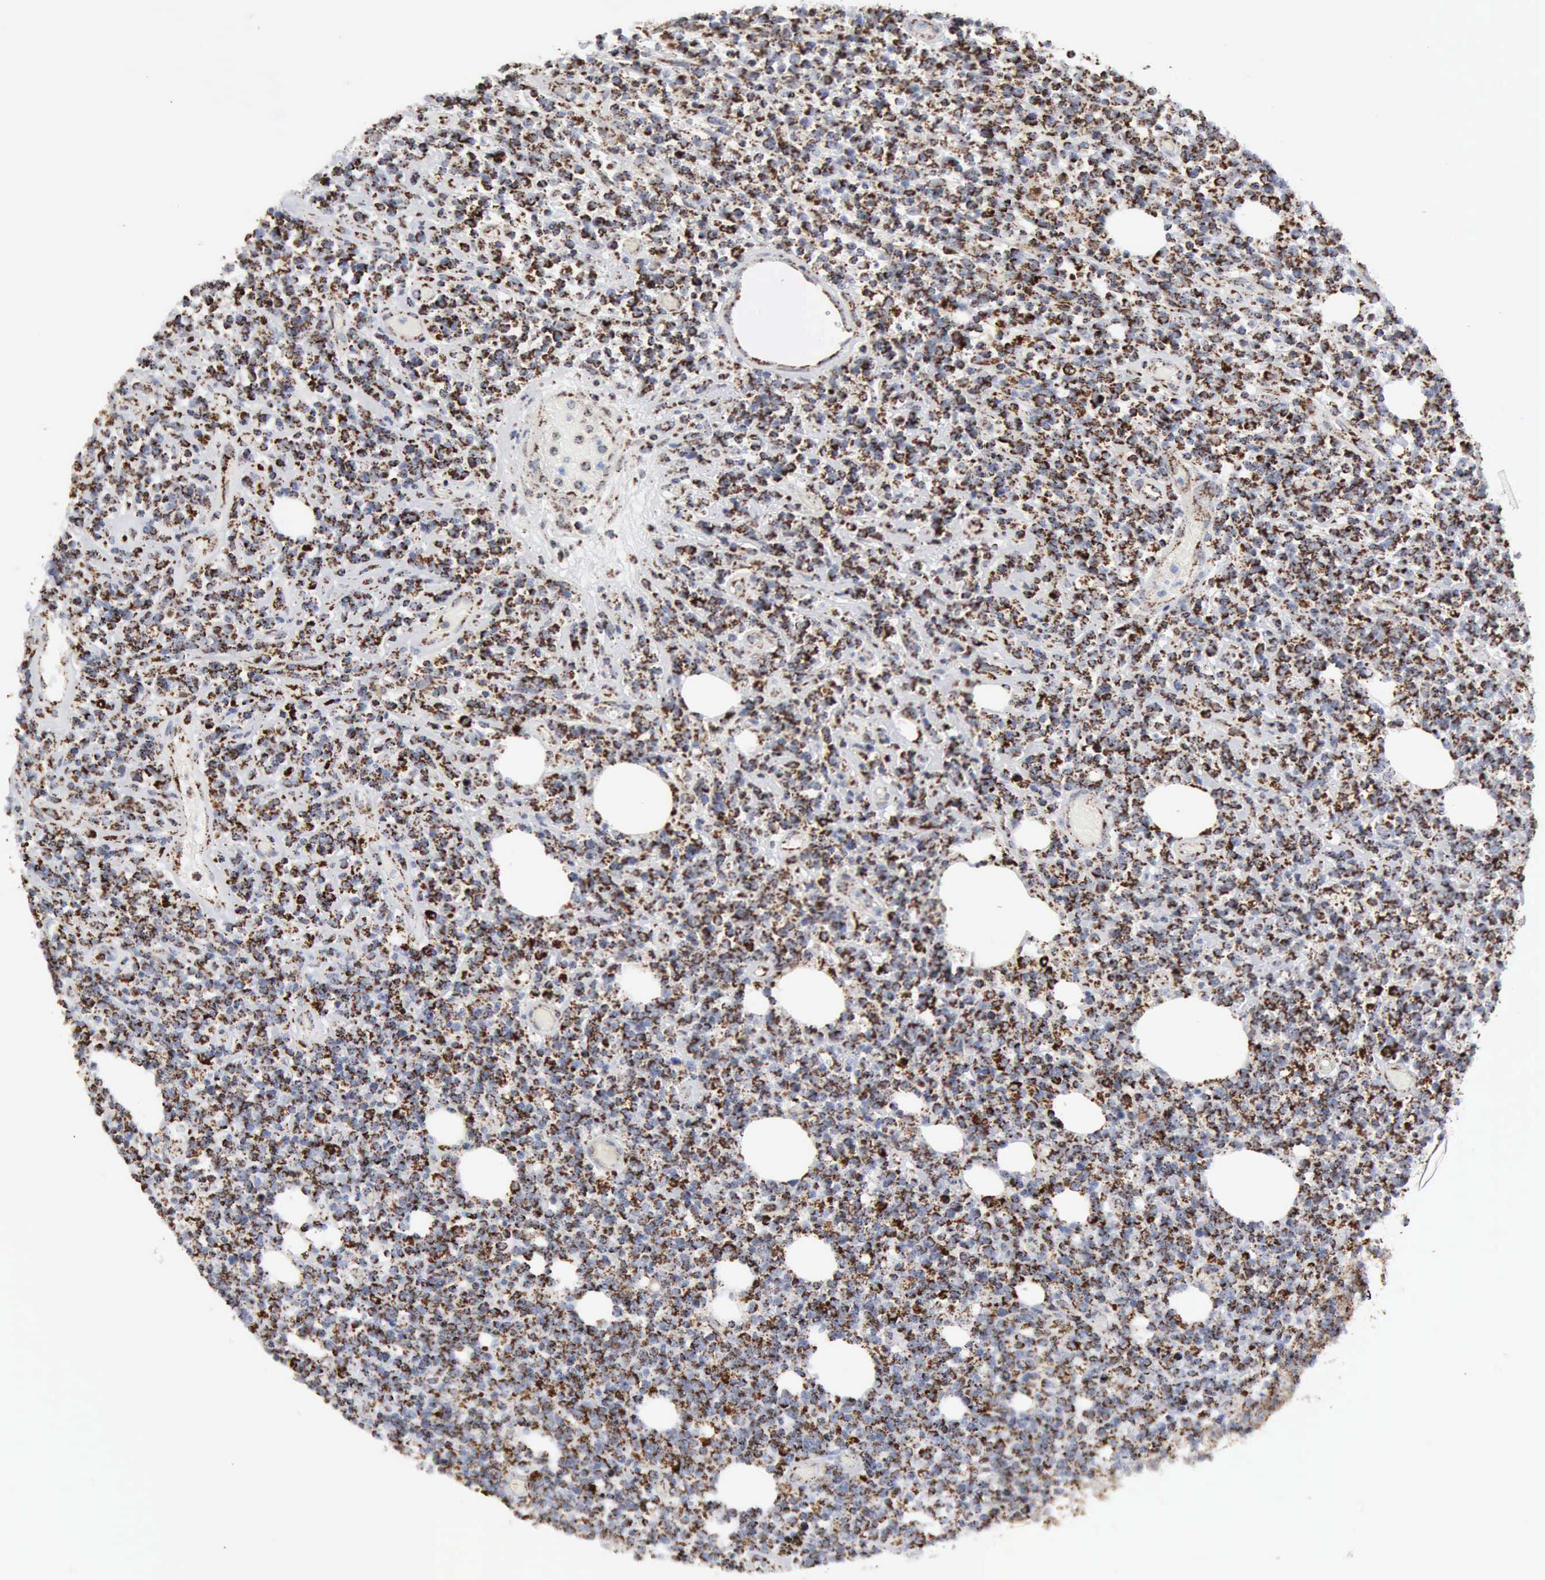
{"staining": {"intensity": "strong", "quantity": ">75%", "location": "cytoplasmic/membranous"}, "tissue": "lymphoma", "cell_type": "Tumor cells", "image_type": "cancer", "snomed": [{"axis": "morphology", "description": "Malignant lymphoma, non-Hodgkin's type, High grade"}, {"axis": "topography", "description": "Colon"}], "caption": "Immunohistochemical staining of human lymphoma exhibits strong cytoplasmic/membranous protein positivity in about >75% of tumor cells.", "gene": "ACO2", "patient": {"sex": "male", "age": 82}}